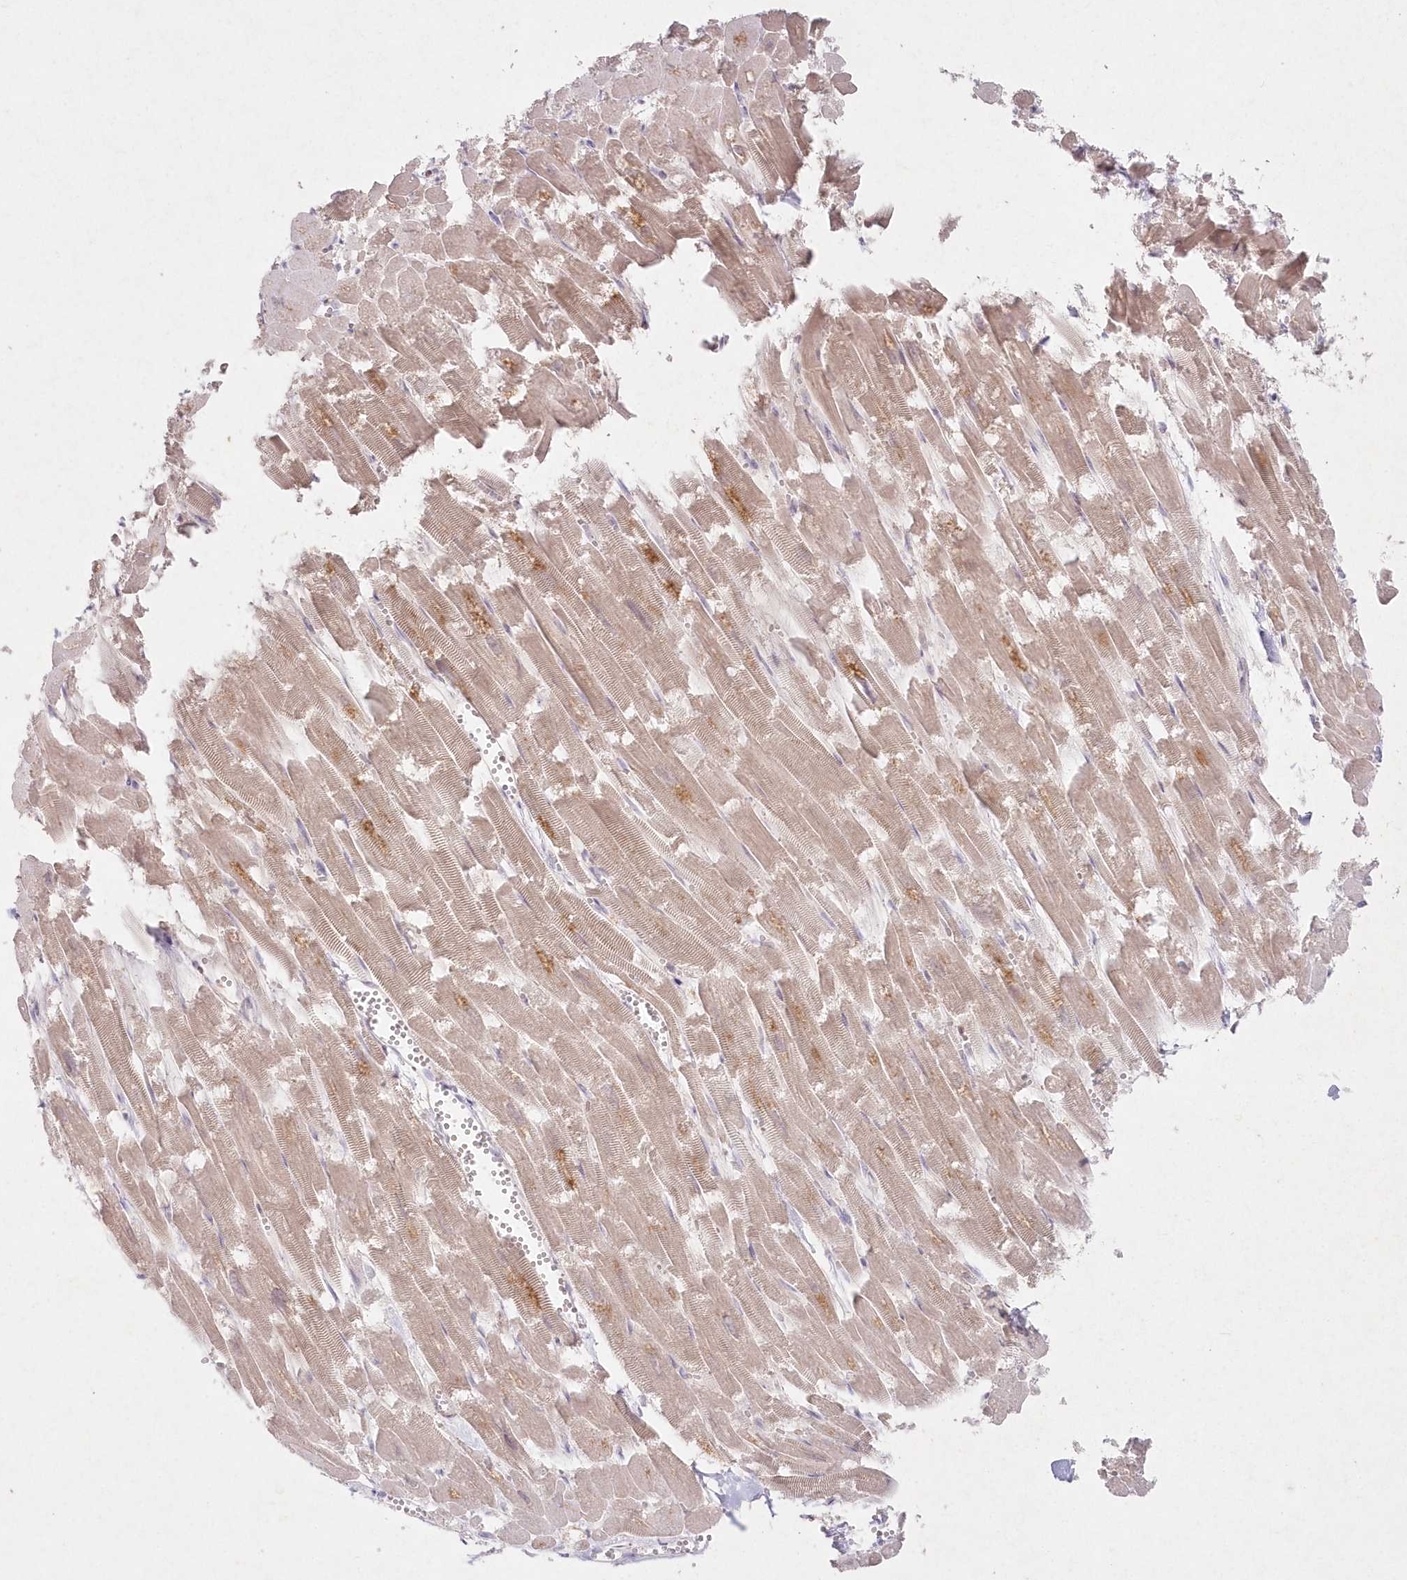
{"staining": {"intensity": "moderate", "quantity": "25%-75%", "location": "cytoplasmic/membranous"}, "tissue": "heart muscle", "cell_type": "Cardiomyocytes", "image_type": "normal", "snomed": [{"axis": "morphology", "description": "Normal tissue, NOS"}, {"axis": "topography", "description": "Heart"}], "caption": "Heart muscle stained with DAB immunohistochemistry demonstrates medium levels of moderate cytoplasmic/membranous staining in about 25%-75% of cardiomyocytes.", "gene": "ASCC1", "patient": {"sex": "male", "age": 54}}